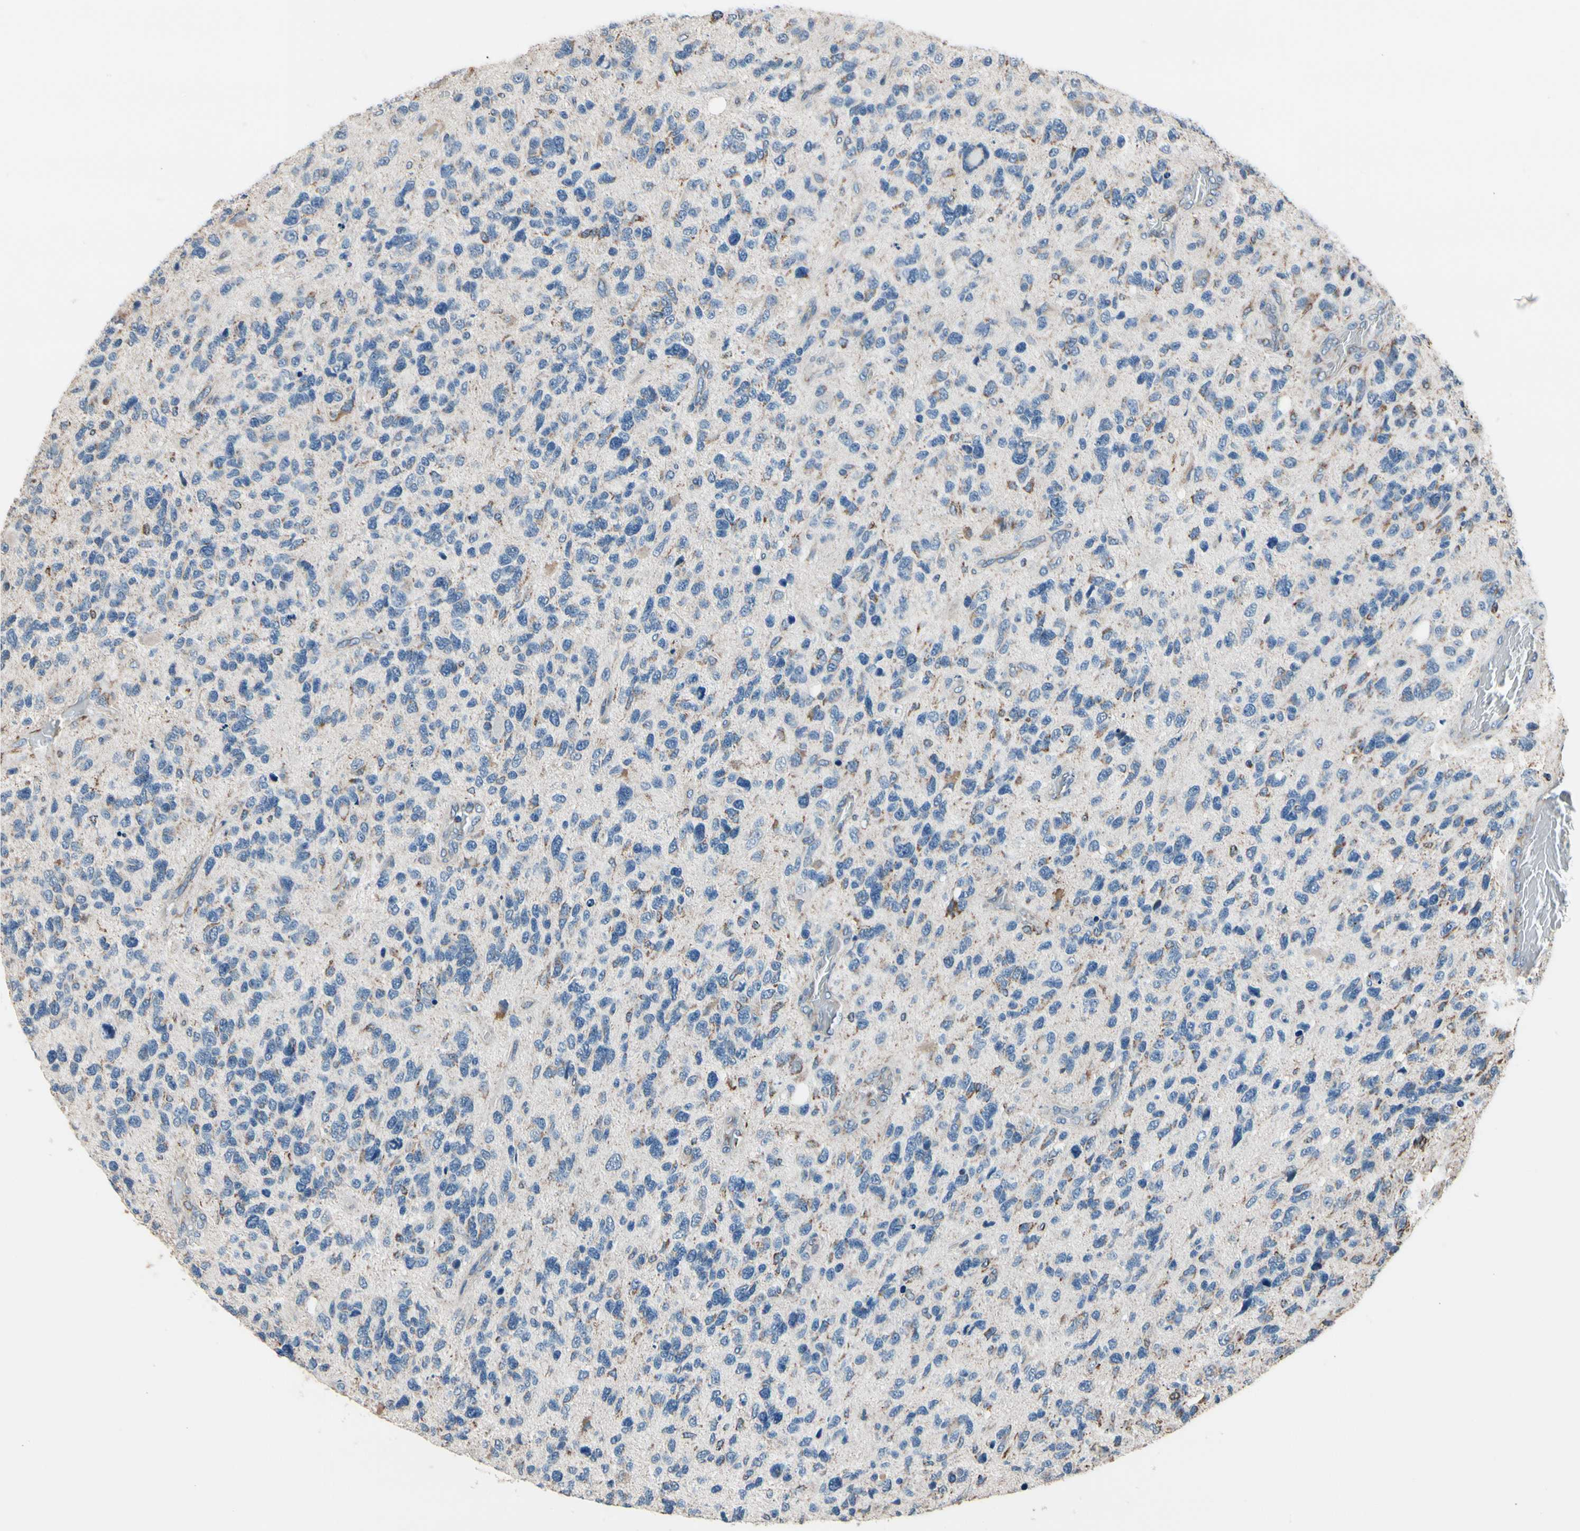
{"staining": {"intensity": "moderate", "quantity": "<25%", "location": "cytoplasmic/membranous"}, "tissue": "glioma", "cell_type": "Tumor cells", "image_type": "cancer", "snomed": [{"axis": "morphology", "description": "Glioma, malignant, High grade"}, {"axis": "topography", "description": "Brain"}], "caption": "Immunohistochemistry image of human malignant high-grade glioma stained for a protein (brown), which demonstrates low levels of moderate cytoplasmic/membranous positivity in about <25% of tumor cells.", "gene": "TMEM176A", "patient": {"sex": "female", "age": 58}}